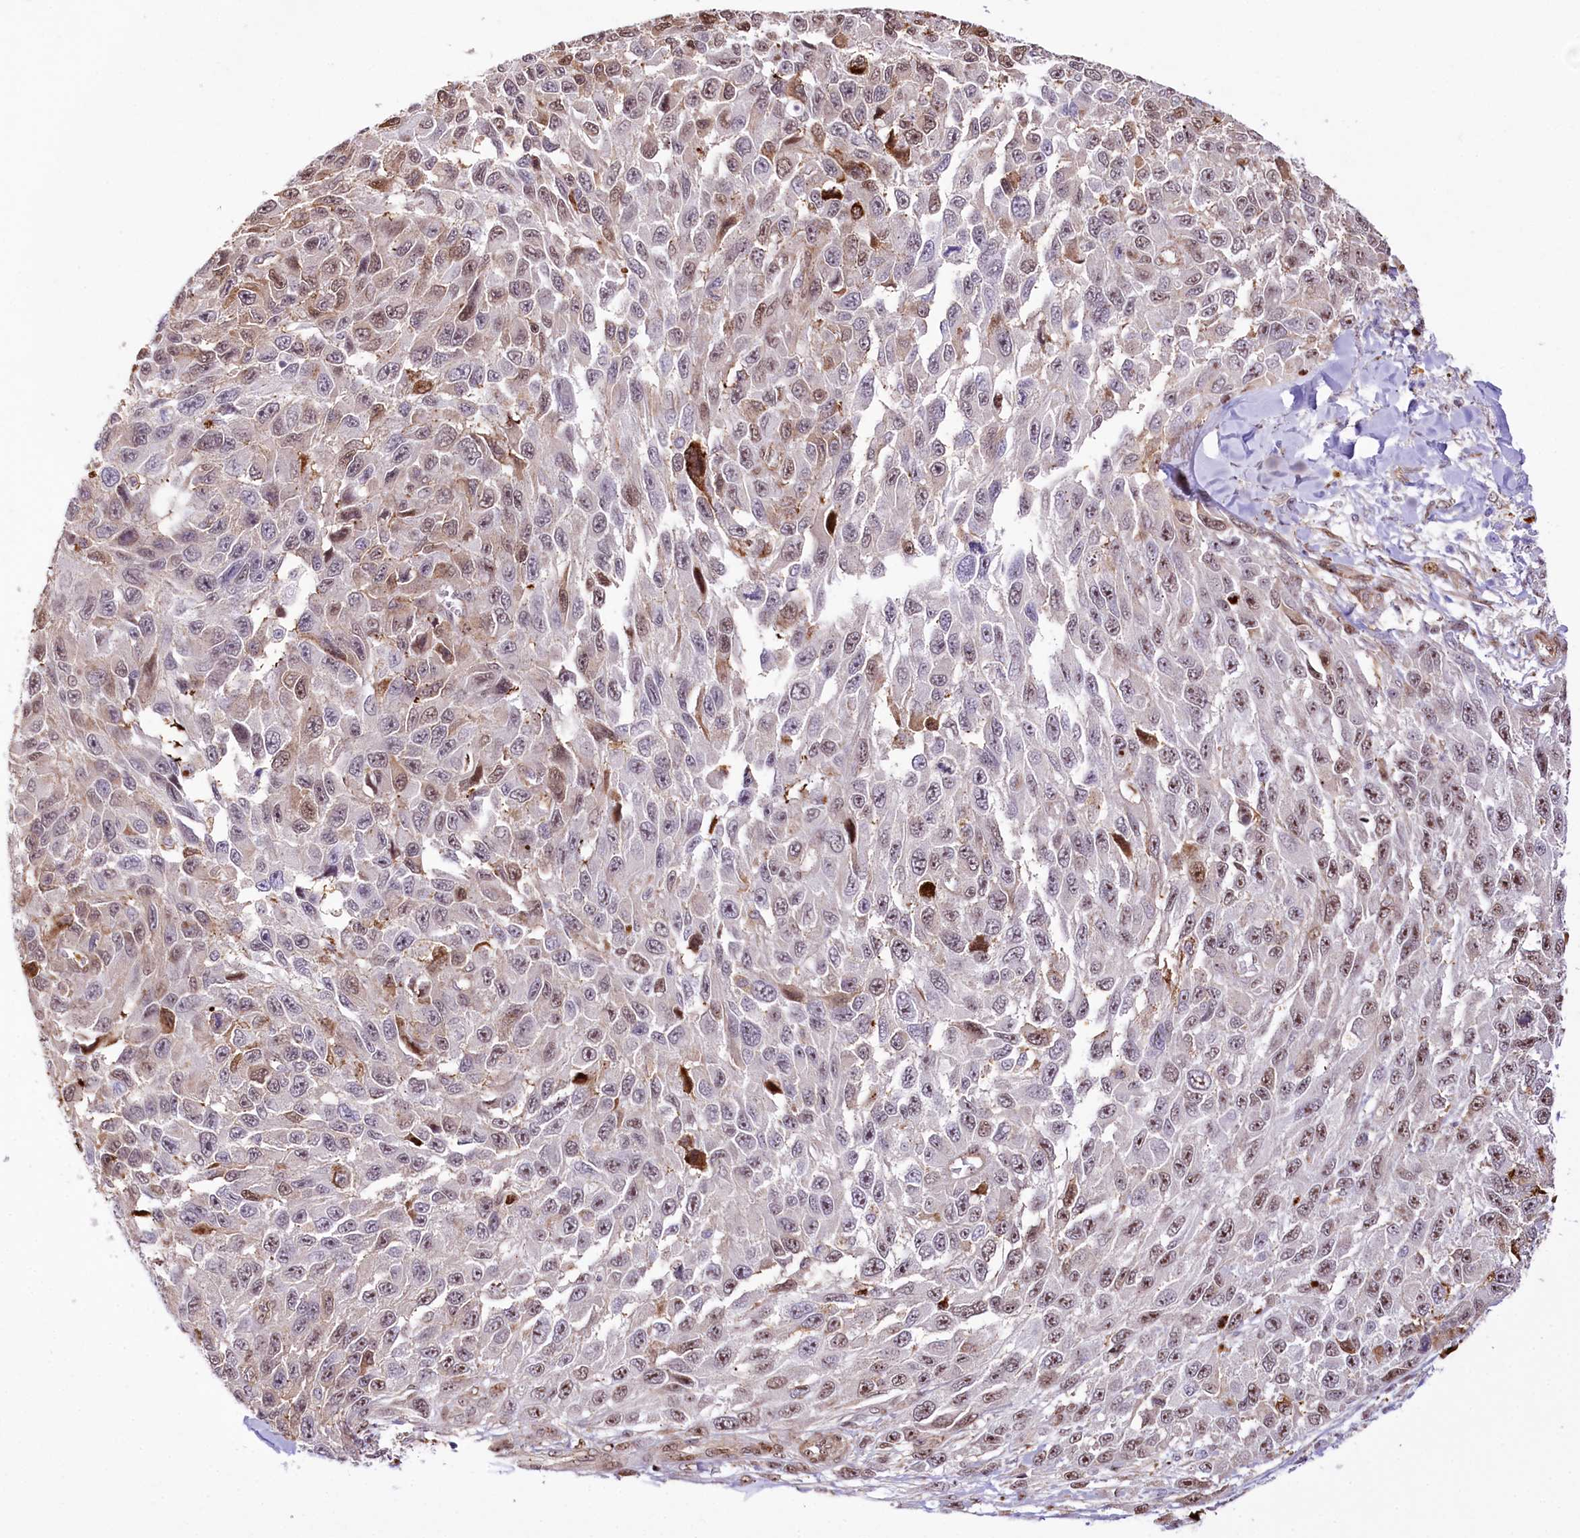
{"staining": {"intensity": "moderate", "quantity": "25%-75%", "location": "cytoplasmic/membranous,nuclear"}, "tissue": "melanoma", "cell_type": "Tumor cells", "image_type": "cancer", "snomed": [{"axis": "morphology", "description": "Normal tissue, NOS"}, {"axis": "morphology", "description": "Malignant melanoma, NOS"}, {"axis": "topography", "description": "Skin"}], "caption": "The micrograph reveals immunohistochemical staining of melanoma. There is moderate cytoplasmic/membranous and nuclear positivity is identified in approximately 25%-75% of tumor cells.", "gene": "PTMS", "patient": {"sex": "female", "age": 96}}